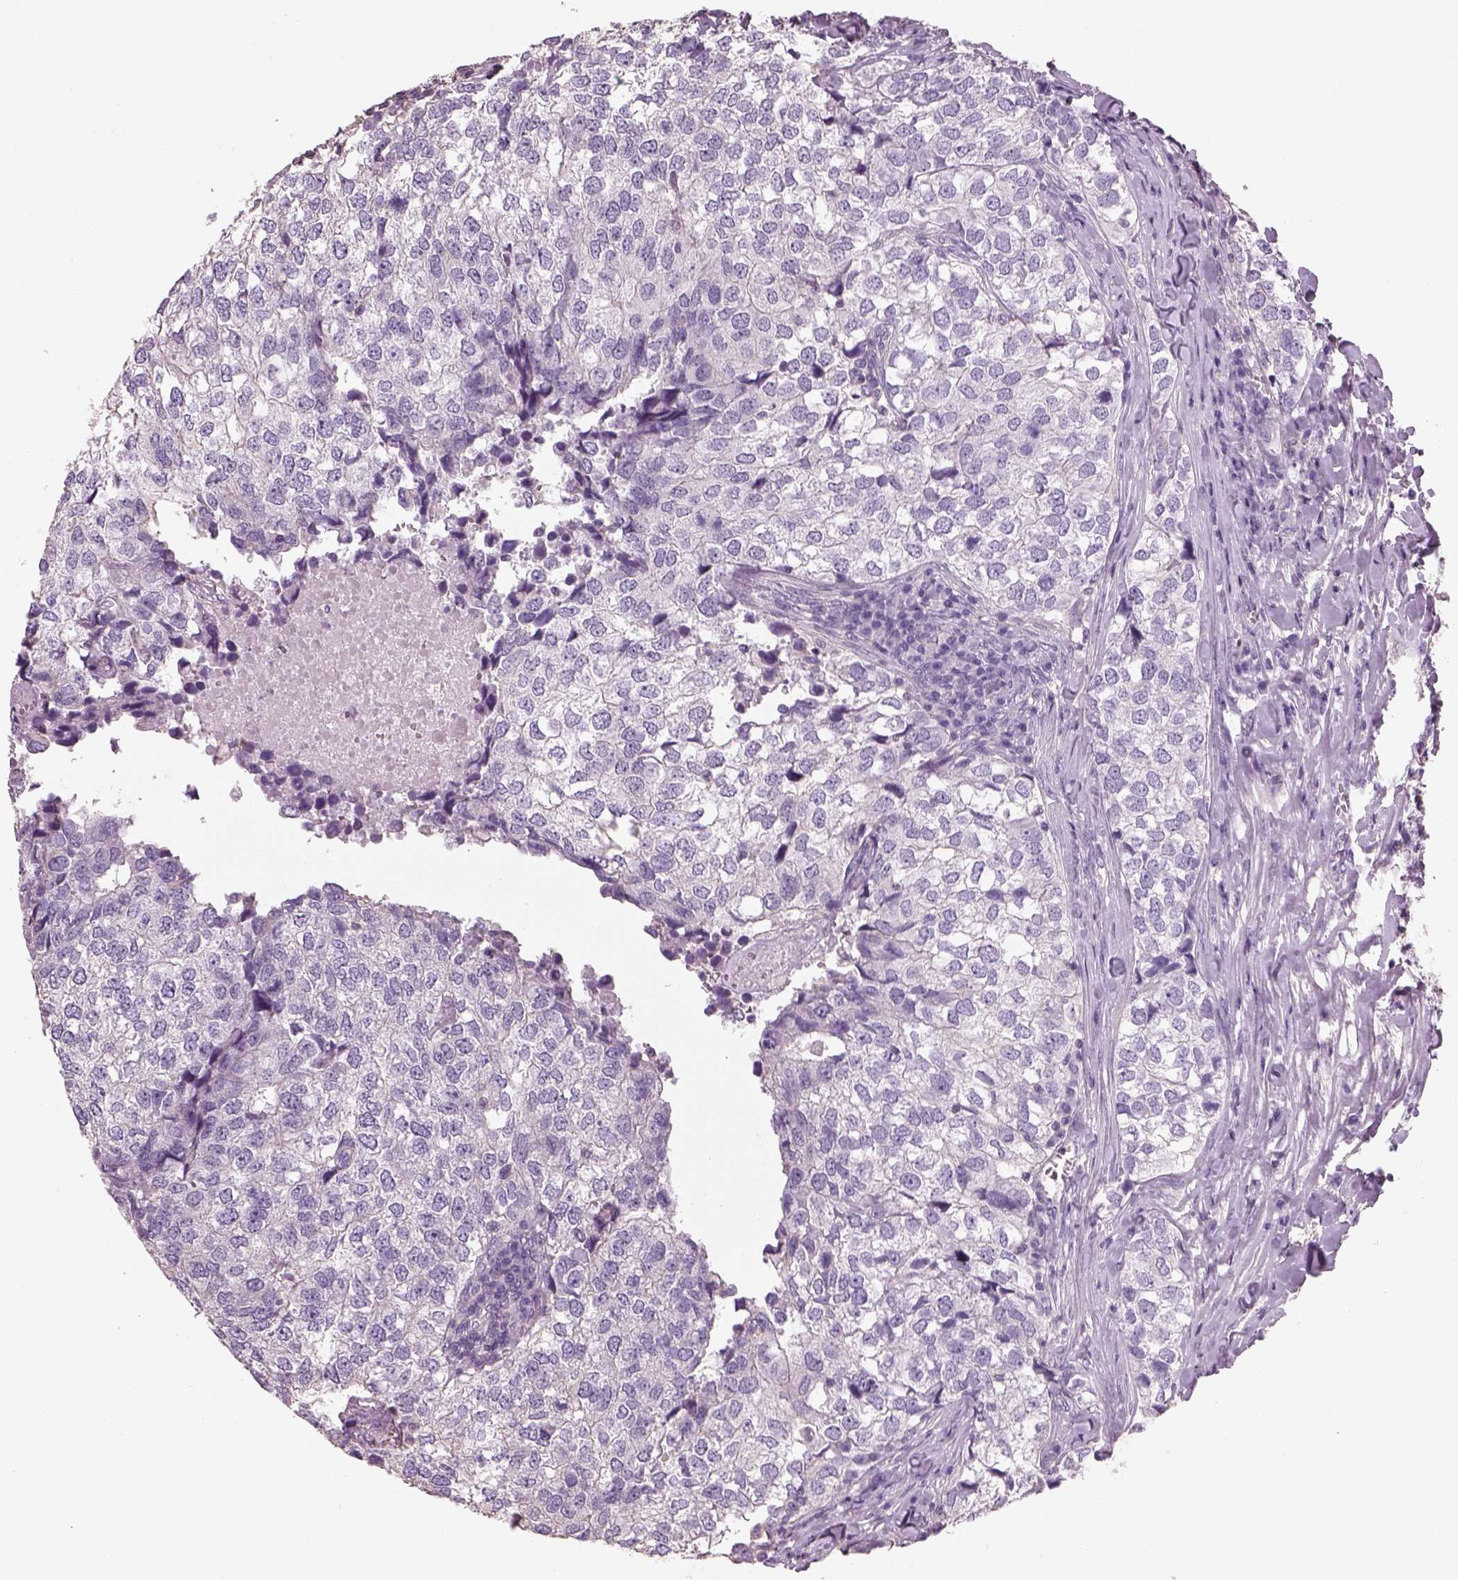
{"staining": {"intensity": "negative", "quantity": "none", "location": "none"}, "tissue": "breast cancer", "cell_type": "Tumor cells", "image_type": "cancer", "snomed": [{"axis": "morphology", "description": "Duct carcinoma"}, {"axis": "topography", "description": "Breast"}], "caption": "Protein analysis of breast infiltrating ductal carcinoma reveals no significant positivity in tumor cells.", "gene": "OTUD6A", "patient": {"sex": "female", "age": 30}}